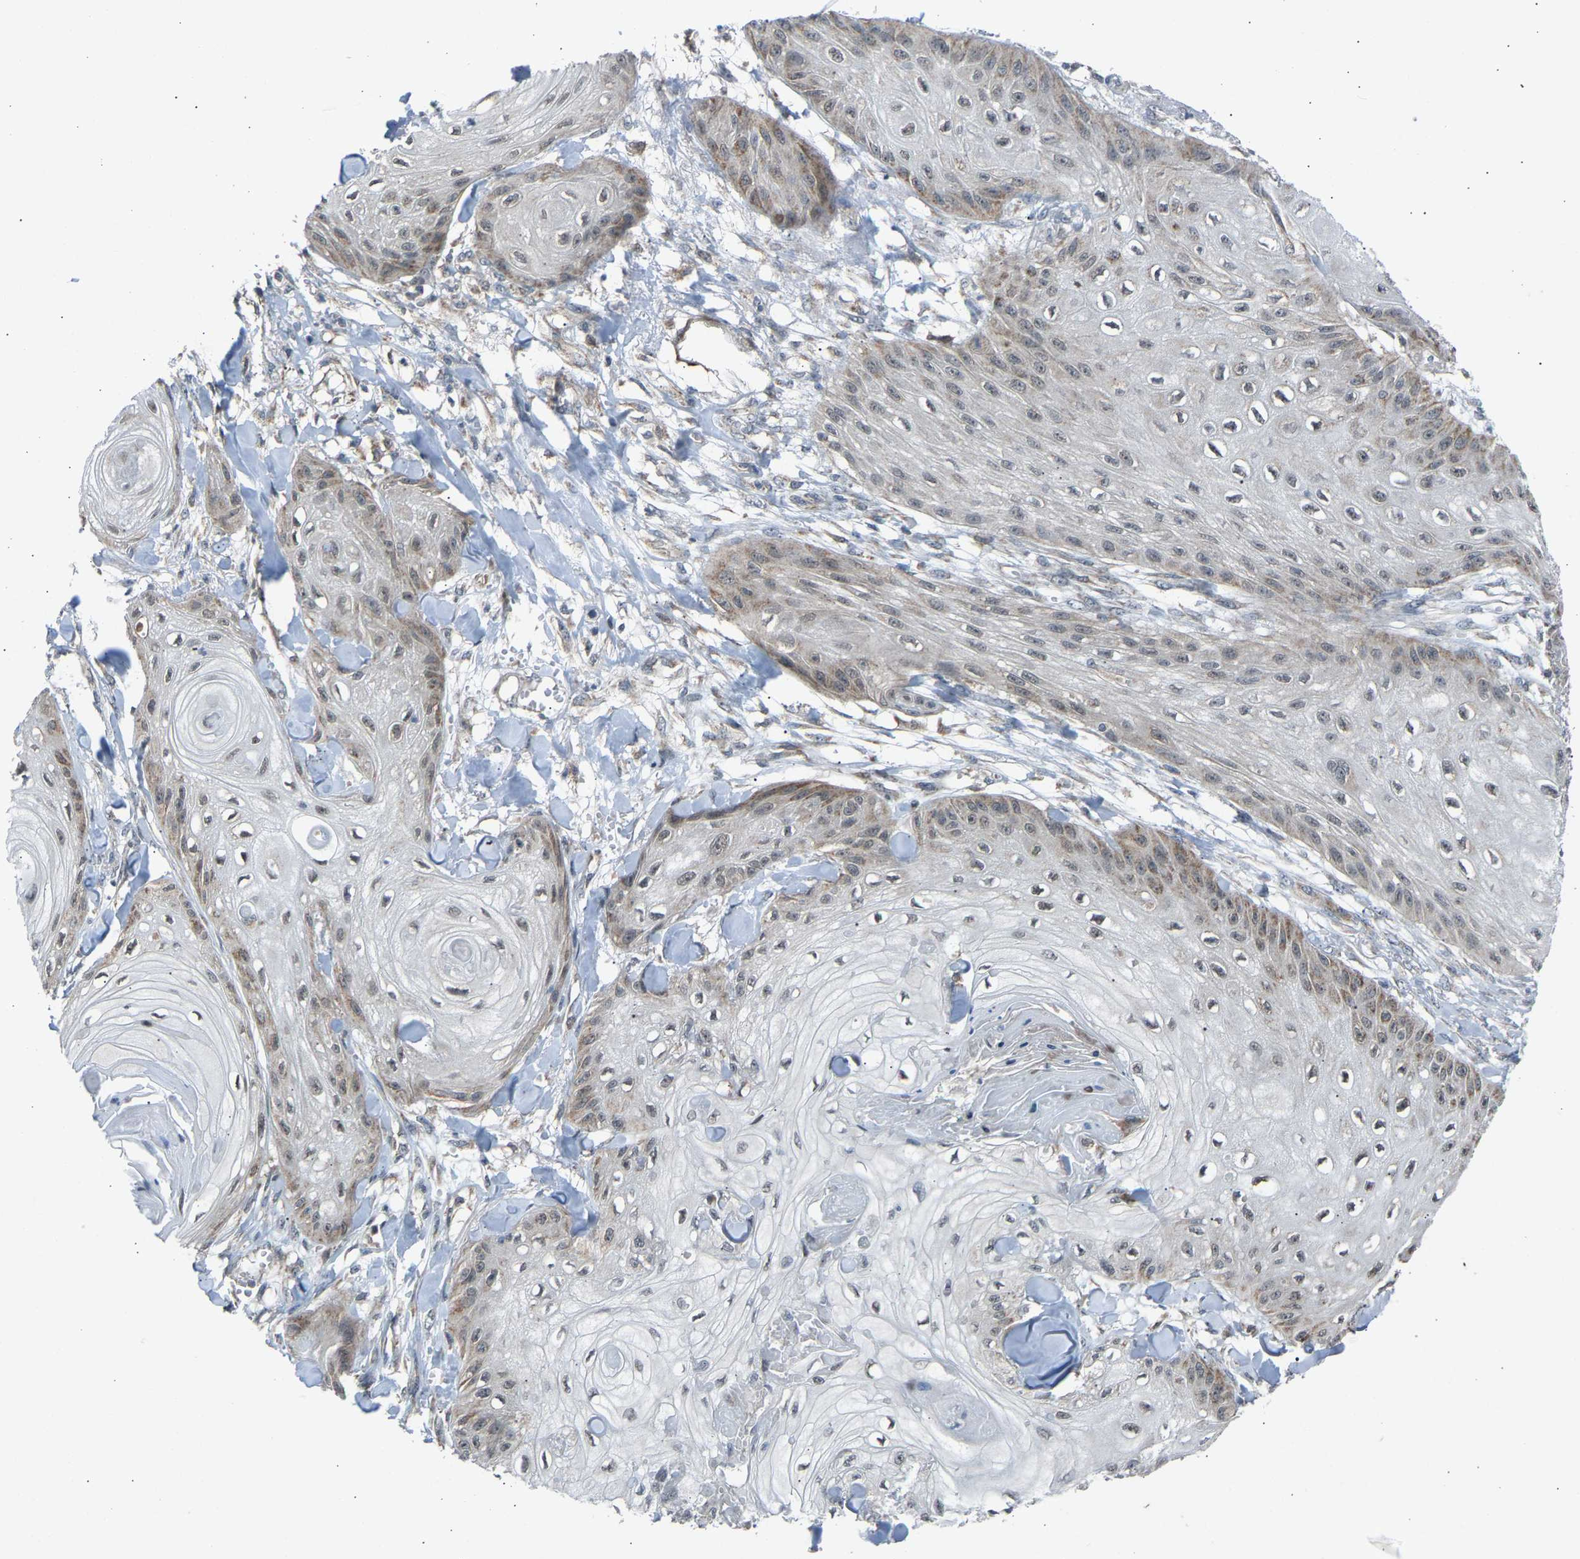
{"staining": {"intensity": "weak", "quantity": "<25%", "location": "cytoplasmic/membranous"}, "tissue": "skin cancer", "cell_type": "Tumor cells", "image_type": "cancer", "snomed": [{"axis": "morphology", "description": "Squamous cell carcinoma, NOS"}, {"axis": "topography", "description": "Skin"}], "caption": "Immunohistochemical staining of human skin cancer (squamous cell carcinoma) exhibits no significant expression in tumor cells. The staining is performed using DAB brown chromogen with nuclei counter-stained in using hematoxylin.", "gene": "SLIRP", "patient": {"sex": "male", "age": 74}}